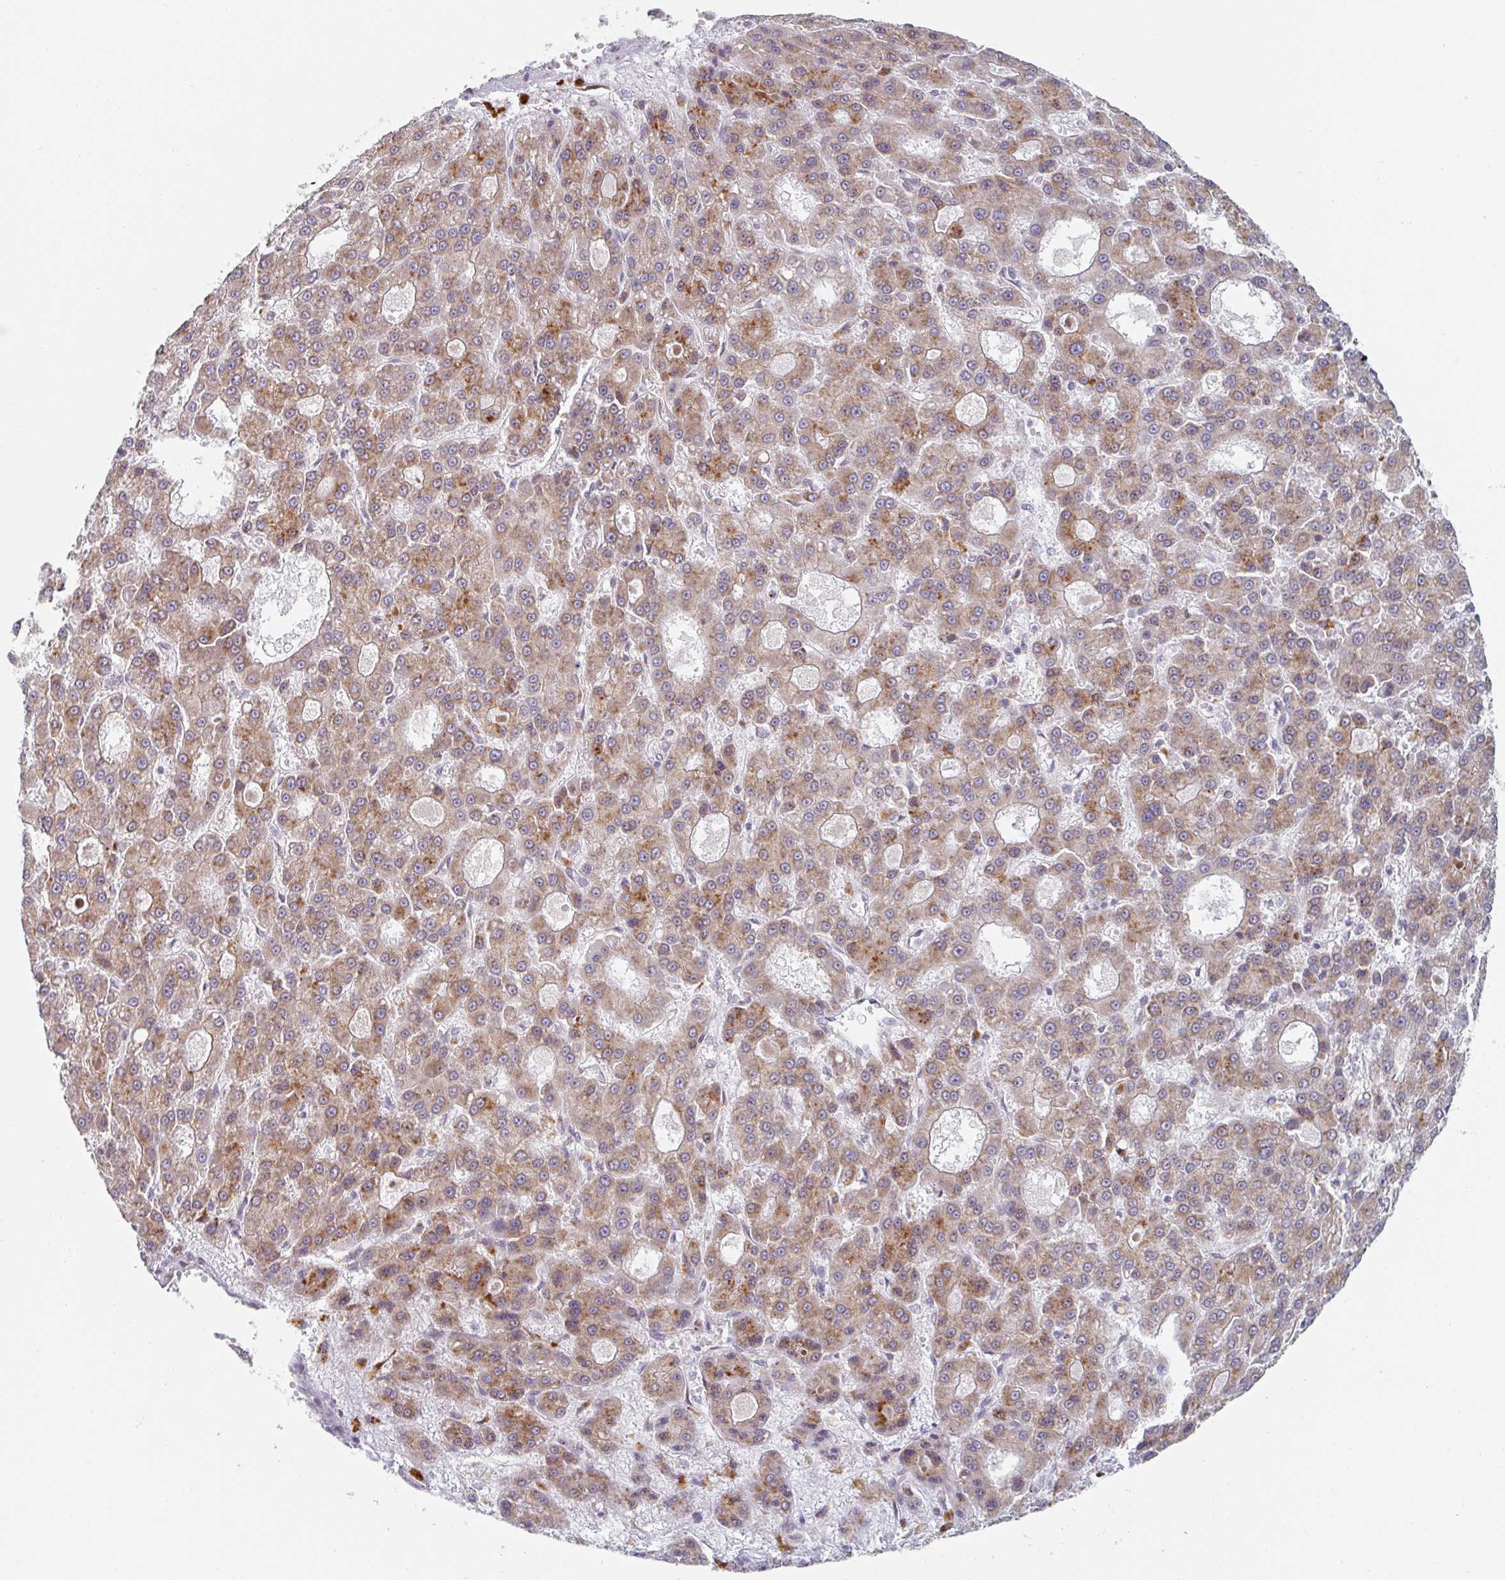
{"staining": {"intensity": "moderate", "quantity": ">75%", "location": "cytoplasmic/membranous"}, "tissue": "liver cancer", "cell_type": "Tumor cells", "image_type": "cancer", "snomed": [{"axis": "morphology", "description": "Carcinoma, Hepatocellular, NOS"}, {"axis": "topography", "description": "Liver"}], "caption": "IHC of liver hepatocellular carcinoma reveals medium levels of moderate cytoplasmic/membranous positivity in about >75% of tumor cells.", "gene": "TRAPPC10", "patient": {"sex": "male", "age": 70}}